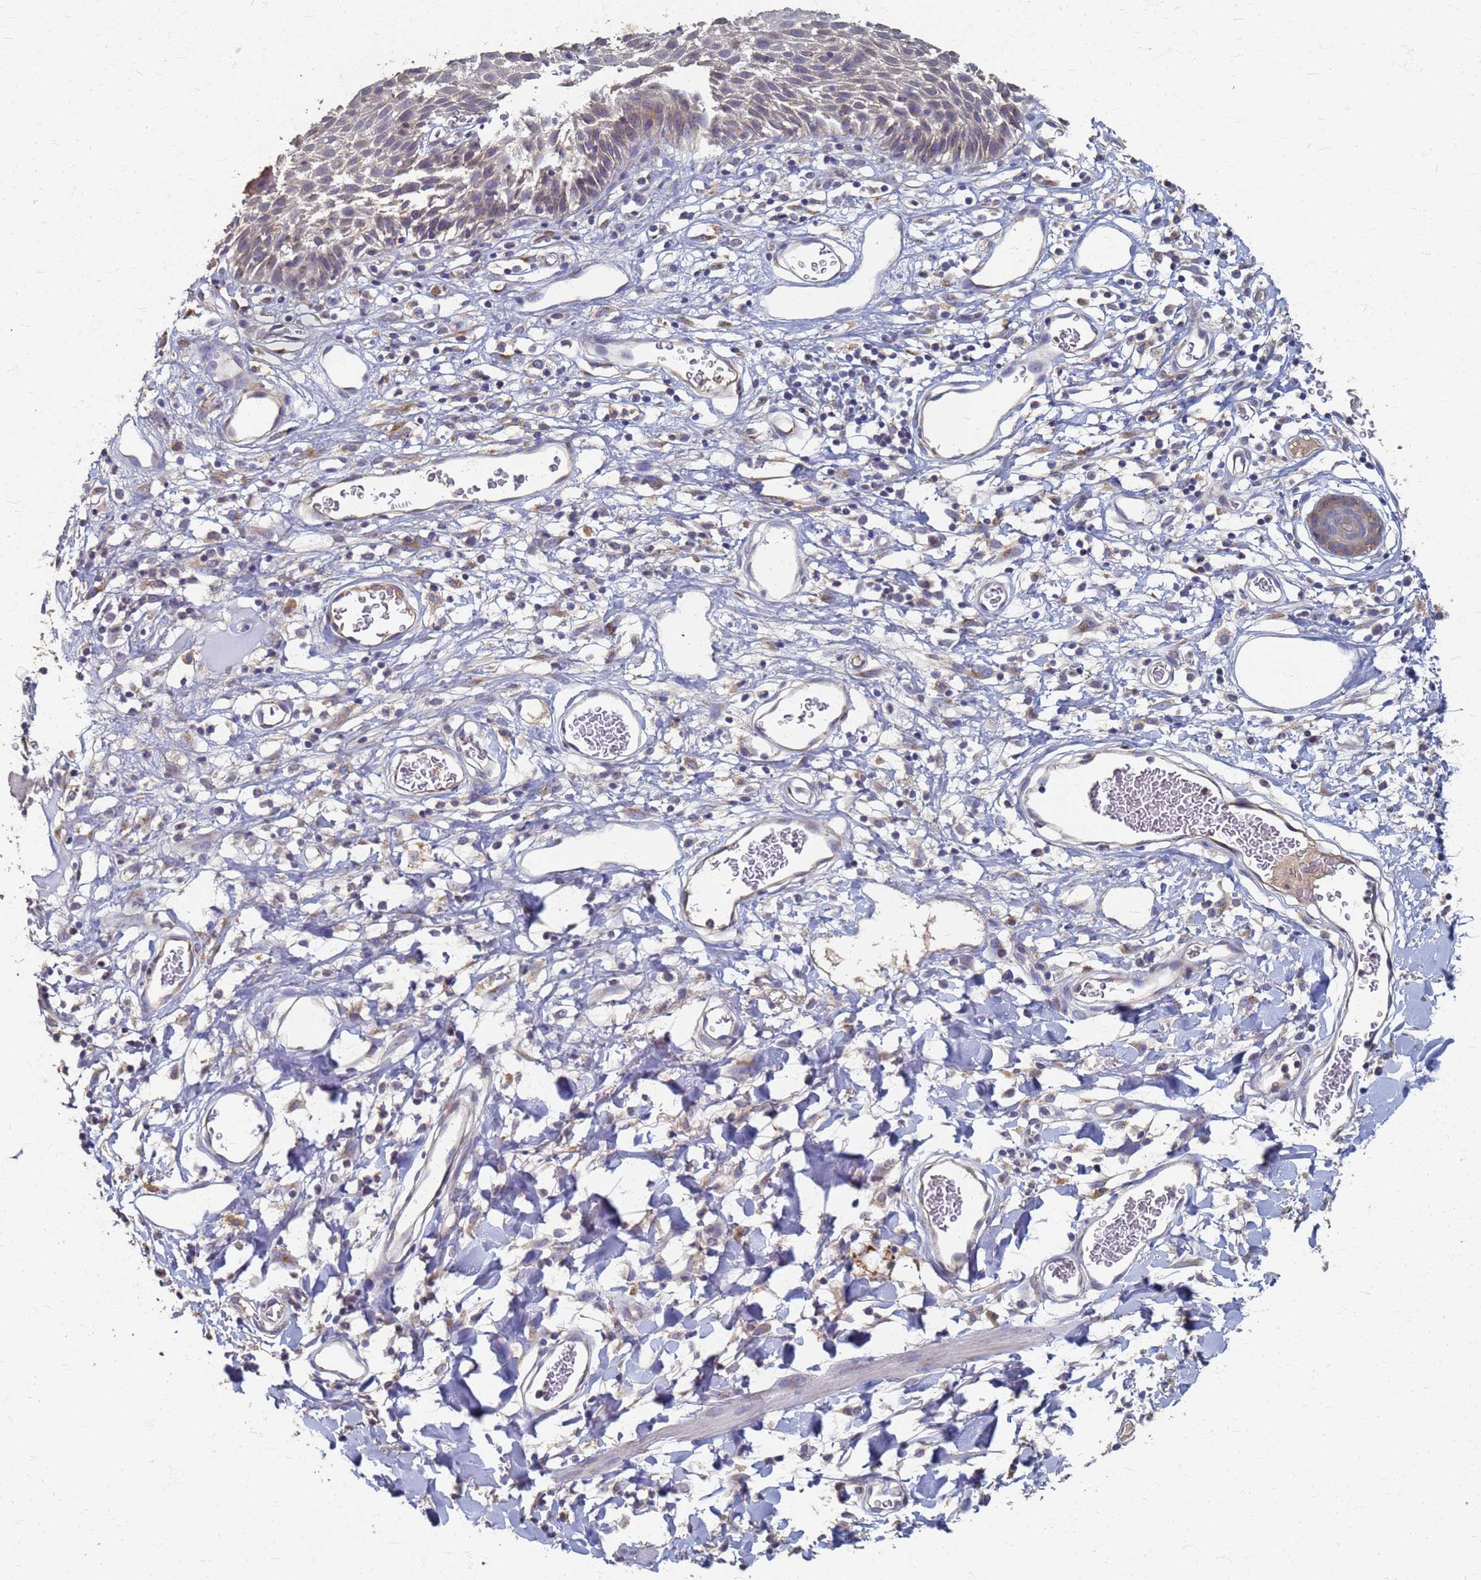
{"staining": {"intensity": "weak", "quantity": "<25%", "location": "cytoplasmic/membranous"}, "tissue": "skin", "cell_type": "Epidermal cells", "image_type": "normal", "snomed": [{"axis": "morphology", "description": "Normal tissue, NOS"}, {"axis": "topography", "description": "Vulva"}], "caption": "This is an immunohistochemistry histopathology image of benign skin. There is no expression in epidermal cells.", "gene": "KRCC1", "patient": {"sex": "female", "age": 68}}